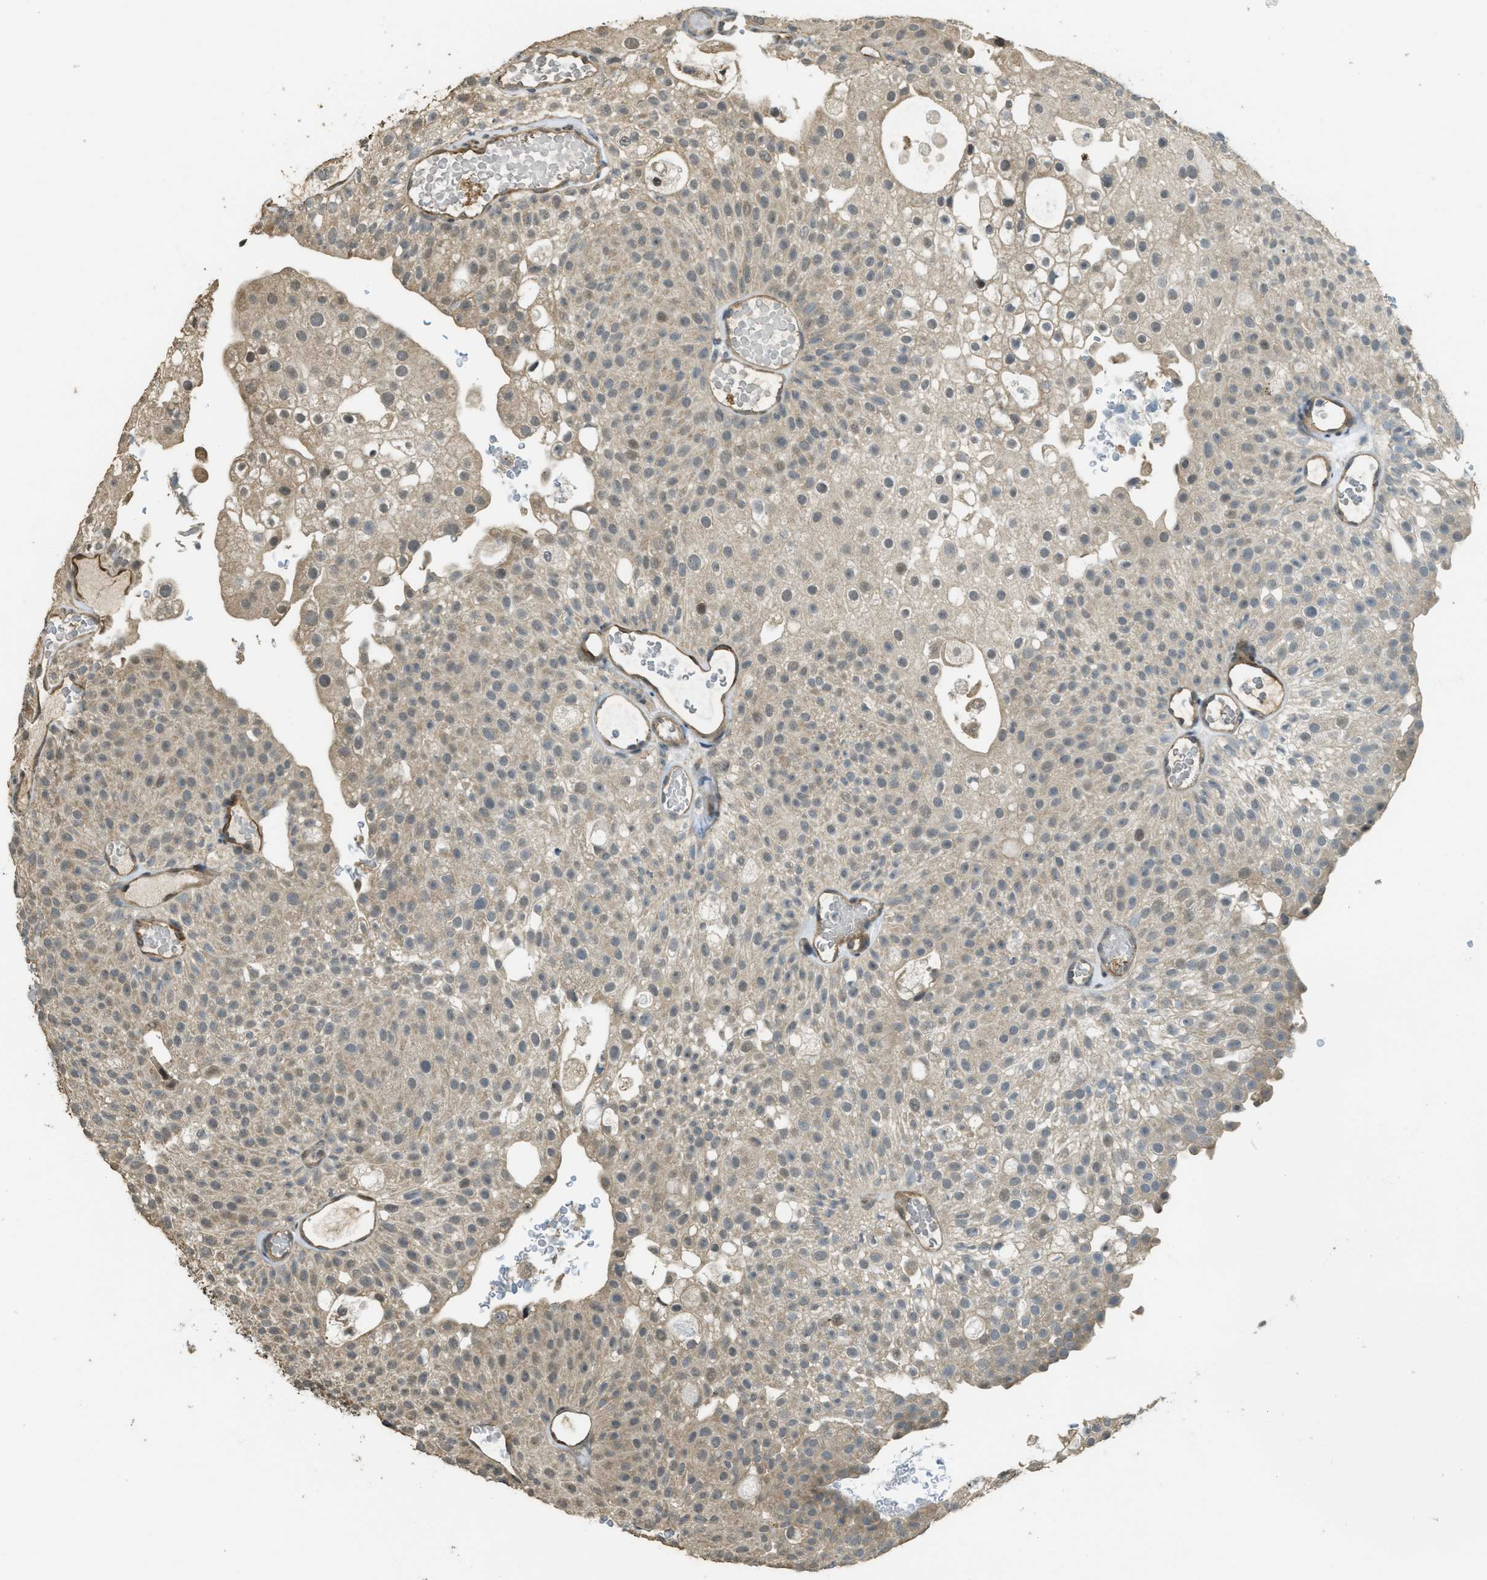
{"staining": {"intensity": "weak", "quantity": ">75%", "location": "cytoplasmic/membranous"}, "tissue": "urothelial cancer", "cell_type": "Tumor cells", "image_type": "cancer", "snomed": [{"axis": "morphology", "description": "Urothelial carcinoma, Low grade"}, {"axis": "topography", "description": "Urinary bladder"}], "caption": "Immunohistochemical staining of urothelial cancer shows weak cytoplasmic/membranous protein staining in approximately >75% of tumor cells. The staining was performed using DAB (3,3'-diaminobenzidine), with brown indicating positive protein expression. Nuclei are stained blue with hematoxylin.", "gene": "IGF2BP2", "patient": {"sex": "male", "age": 78}}